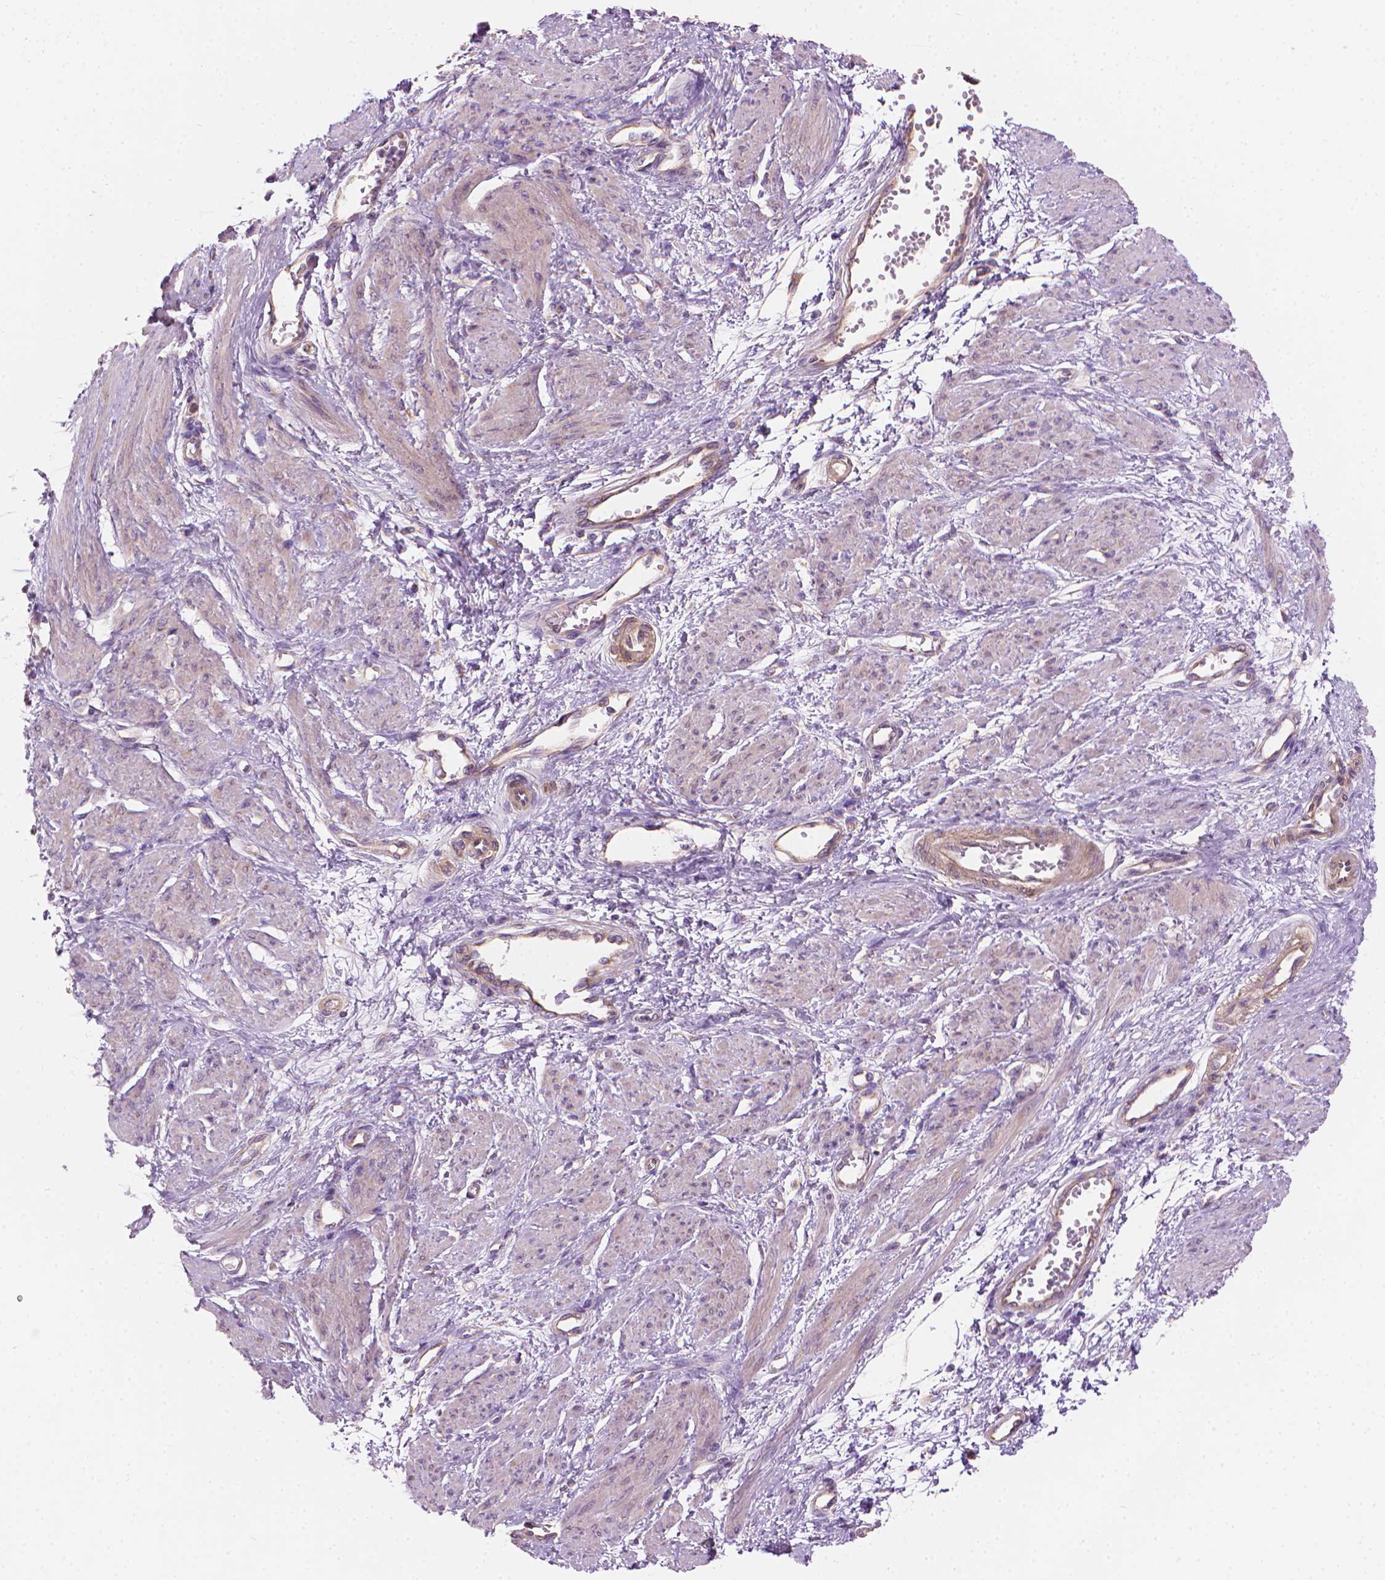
{"staining": {"intensity": "negative", "quantity": "none", "location": "none"}, "tissue": "smooth muscle", "cell_type": "Smooth muscle cells", "image_type": "normal", "snomed": [{"axis": "morphology", "description": "Normal tissue, NOS"}, {"axis": "topography", "description": "Smooth muscle"}, {"axis": "topography", "description": "Uterus"}], "caption": "The photomicrograph reveals no staining of smooth muscle cells in unremarkable smooth muscle.", "gene": "TTC29", "patient": {"sex": "female", "age": 39}}